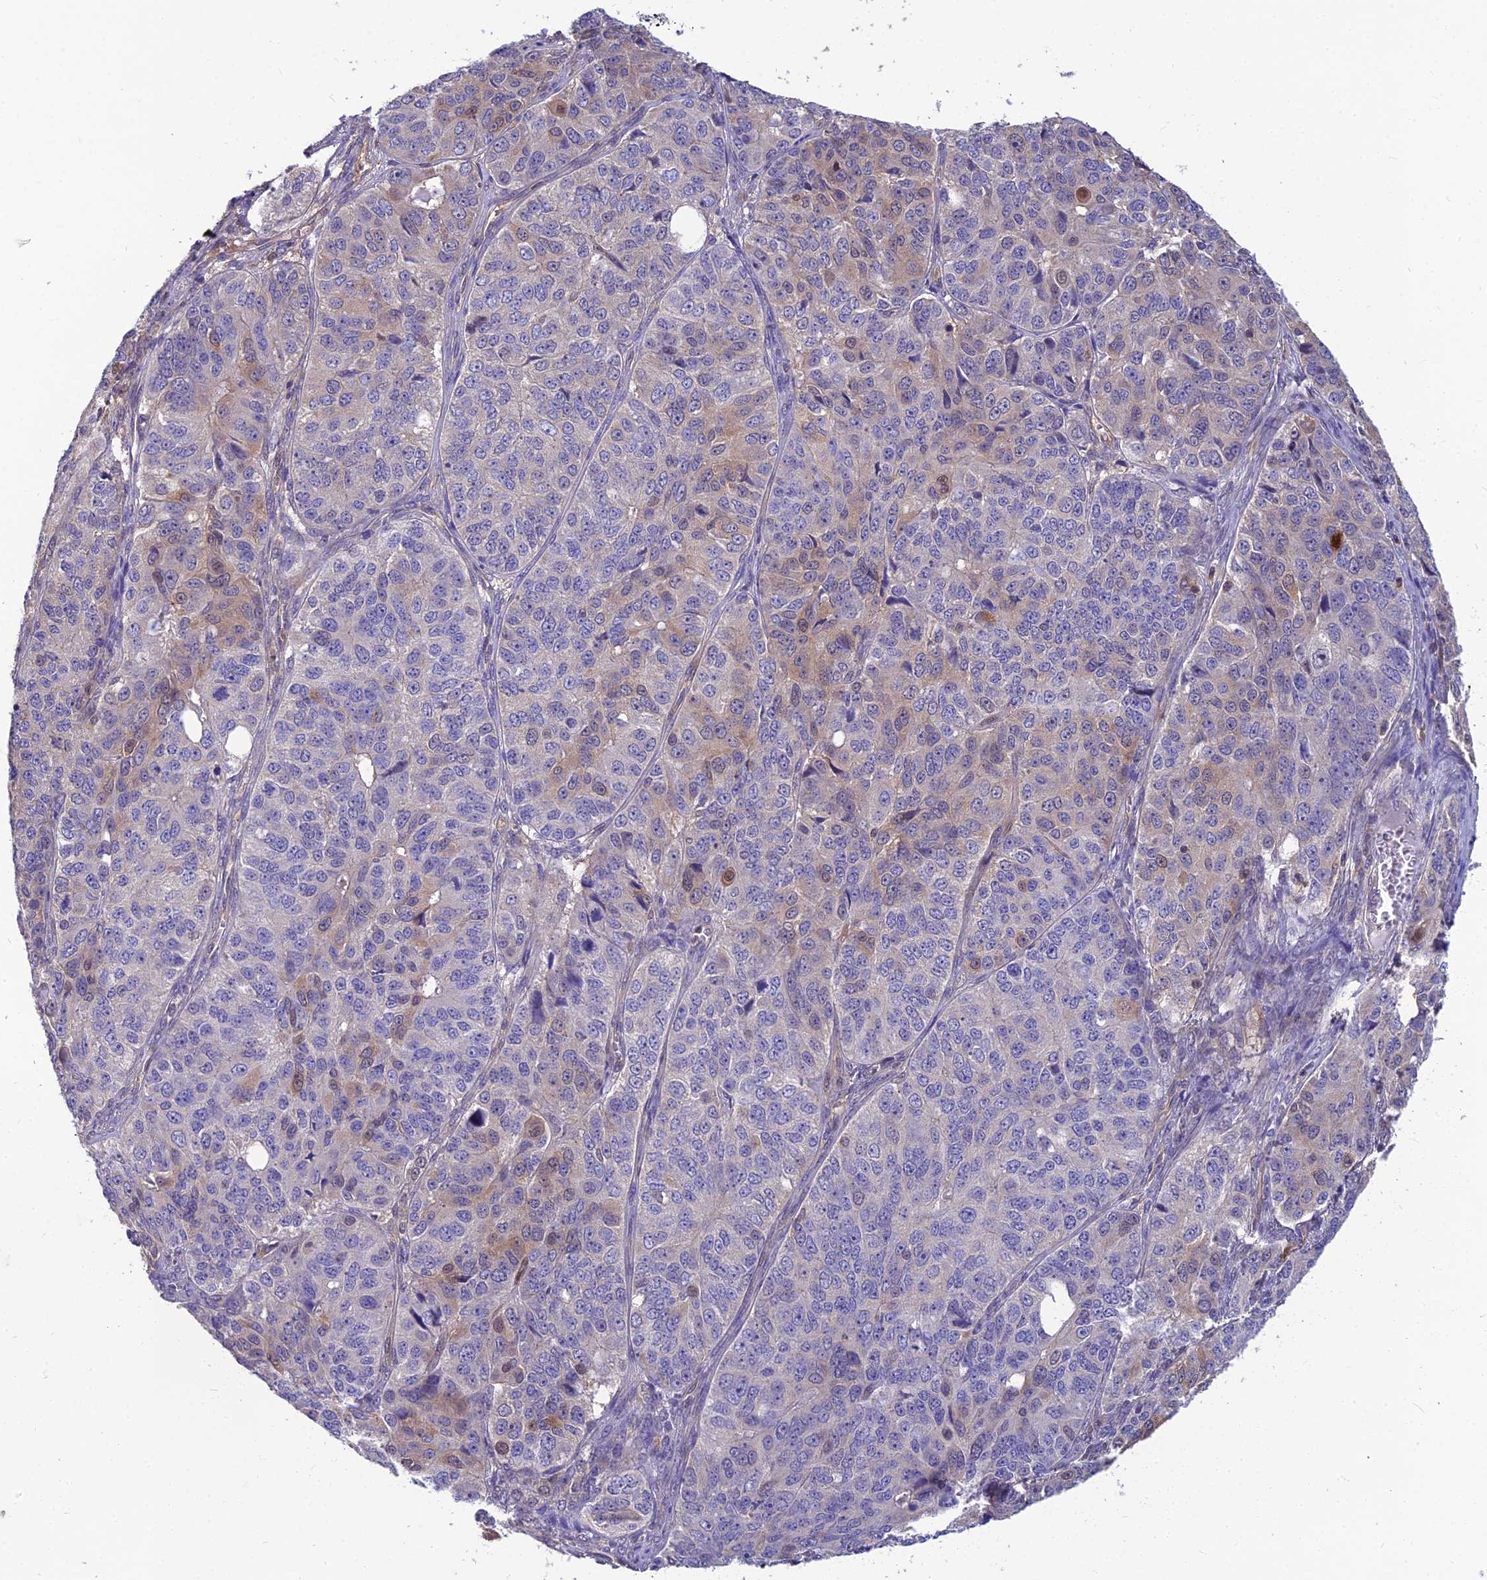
{"staining": {"intensity": "weak", "quantity": "<25%", "location": "cytoplasmic/membranous,nuclear"}, "tissue": "ovarian cancer", "cell_type": "Tumor cells", "image_type": "cancer", "snomed": [{"axis": "morphology", "description": "Carcinoma, endometroid"}, {"axis": "topography", "description": "Ovary"}], "caption": "A histopathology image of ovarian cancer stained for a protein reveals no brown staining in tumor cells.", "gene": "MVD", "patient": {"sex": "female", "age": 51}}